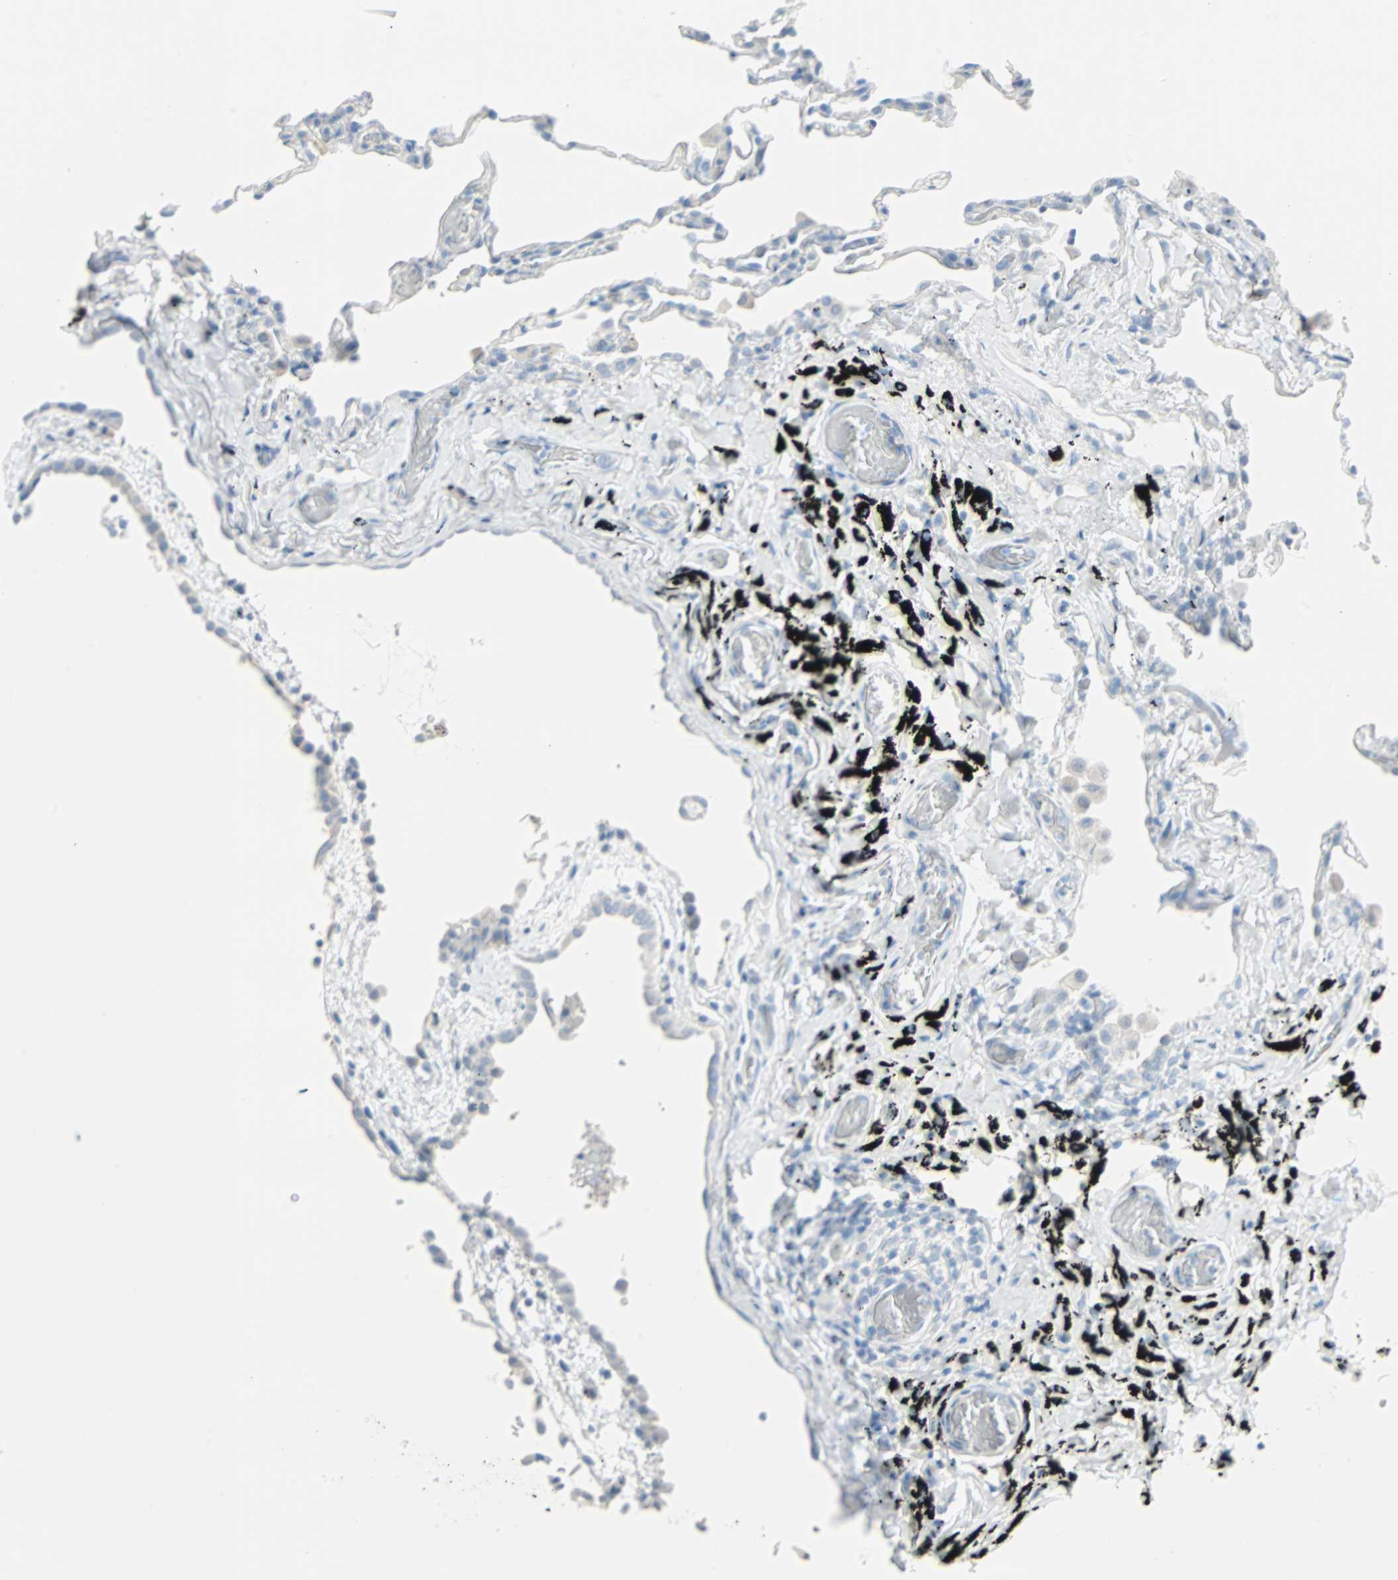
{"staining": {"intensity": "negative", "quantity": "none", "location": "none"}, "tissue": "lung", "cell_type": "Alveolar cells", "image_type": "normal", "snomed": [{"axis": "morphology", "description": "Normal tissue, NOS"}, {"axis": "topography", "description": "Lung"}], "caption": "Immunohistochemical staining of unremarkable lung shows no significant staining in alveolar cells. (Brightfield microscopy of DAB (3,3'-diaminobenzidine) immunohistochemistry (IHC) at high magnification).", "gene": "STX1A", "patient": {"sex": "male", "age": 59}}